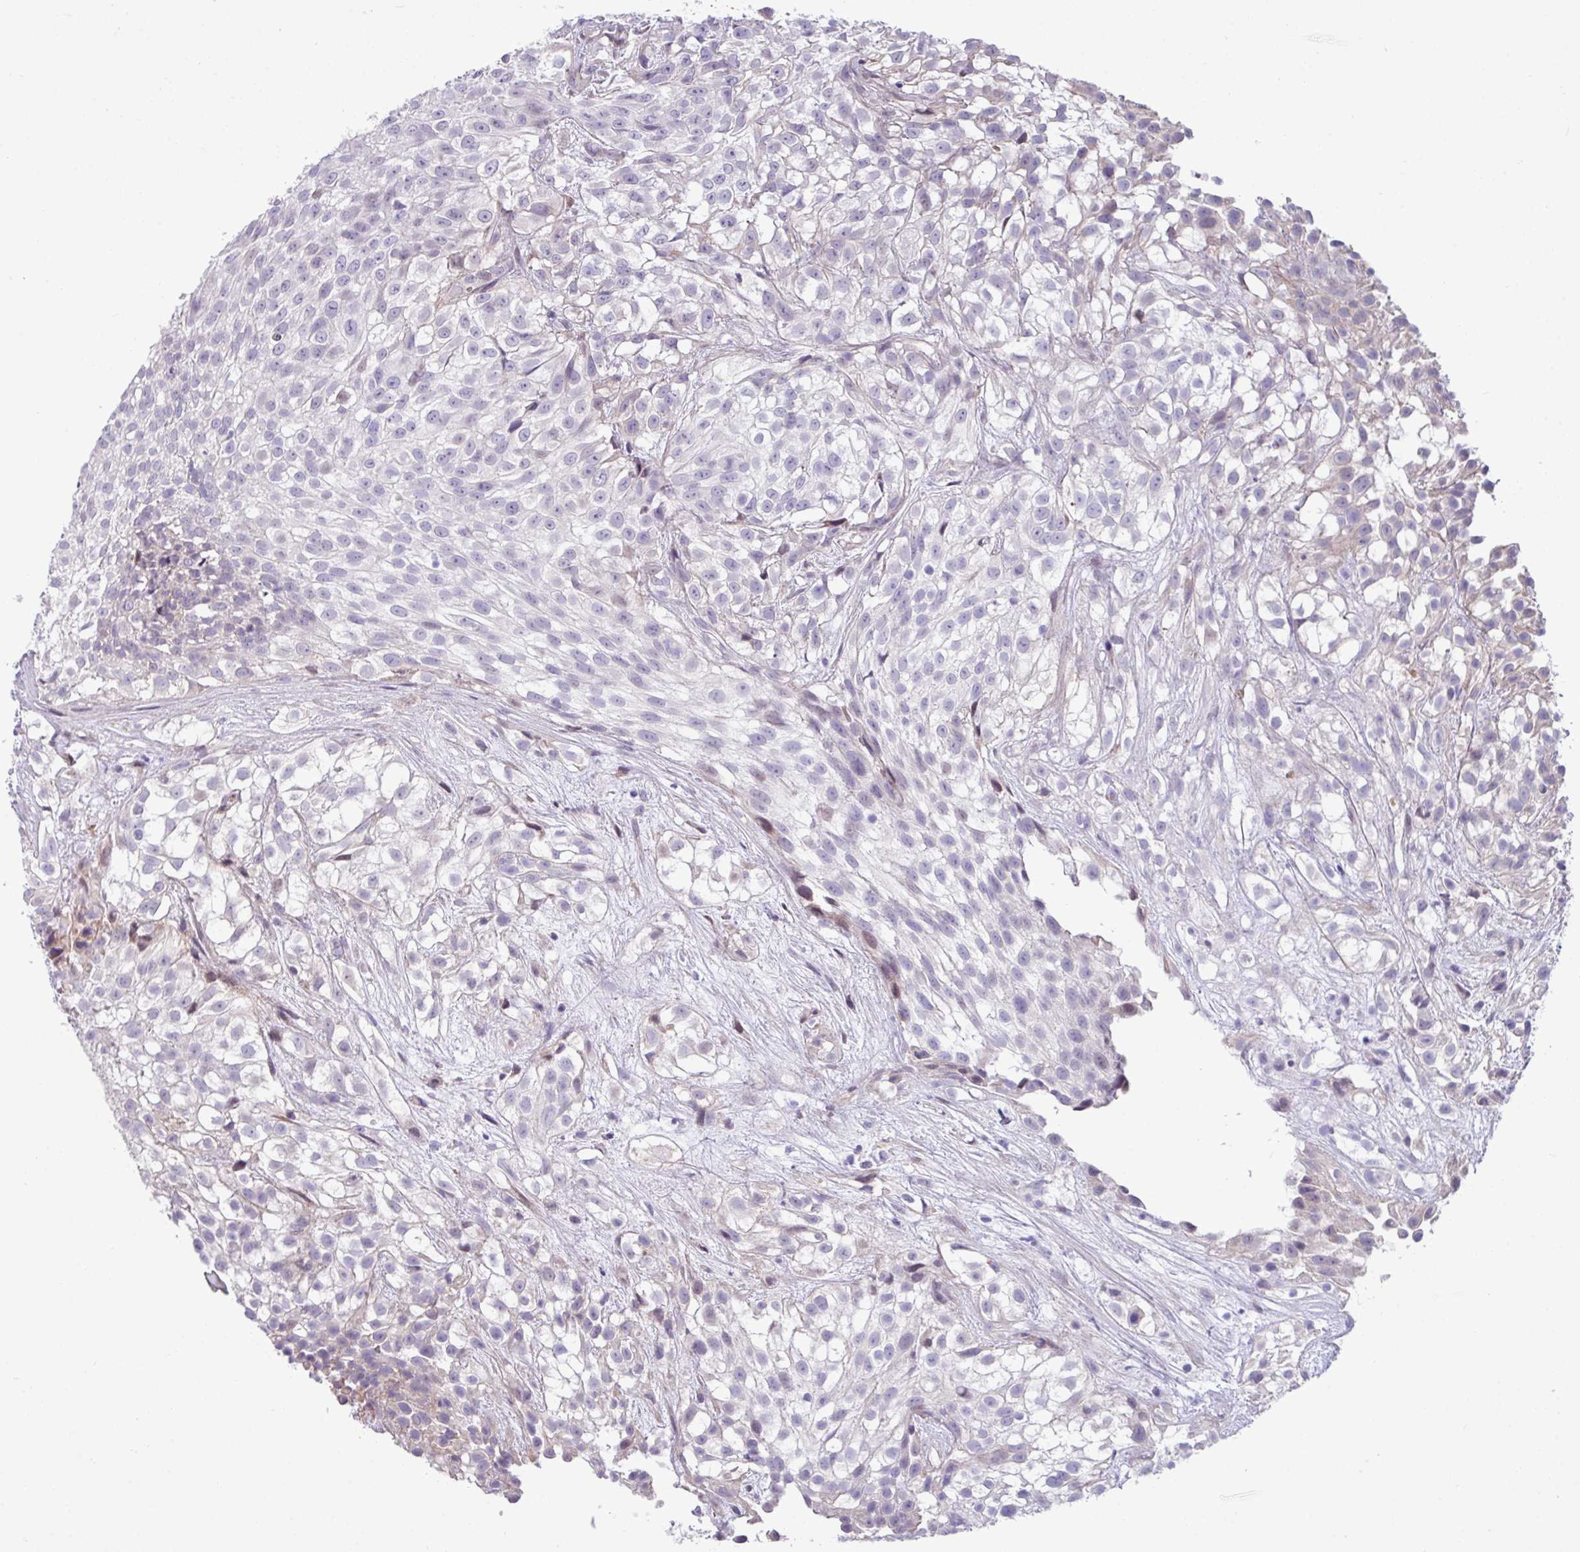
{"staining": {"intensity": "negative", "quantity": "none", "location": "none"}, "tissue": "urothelial cancer", "cell_type": "Tumor cells", "image_type": "cancer", "snomed": [{"axis": "morphology", "description": "Urothelial carcinoma, High grade"}, {"axis": "topography", "description": "Urinary bladder"}], "caption": "This is a histopathology image of IHC staining of urothelial cancer, which shows no positivity in tumor cells. The staining is performed using DAB brown chromogen with nuclei counter-stained in using hematoxylin.", "gene": "IRGC", "patient": {"sex": "male", "age": 56}}